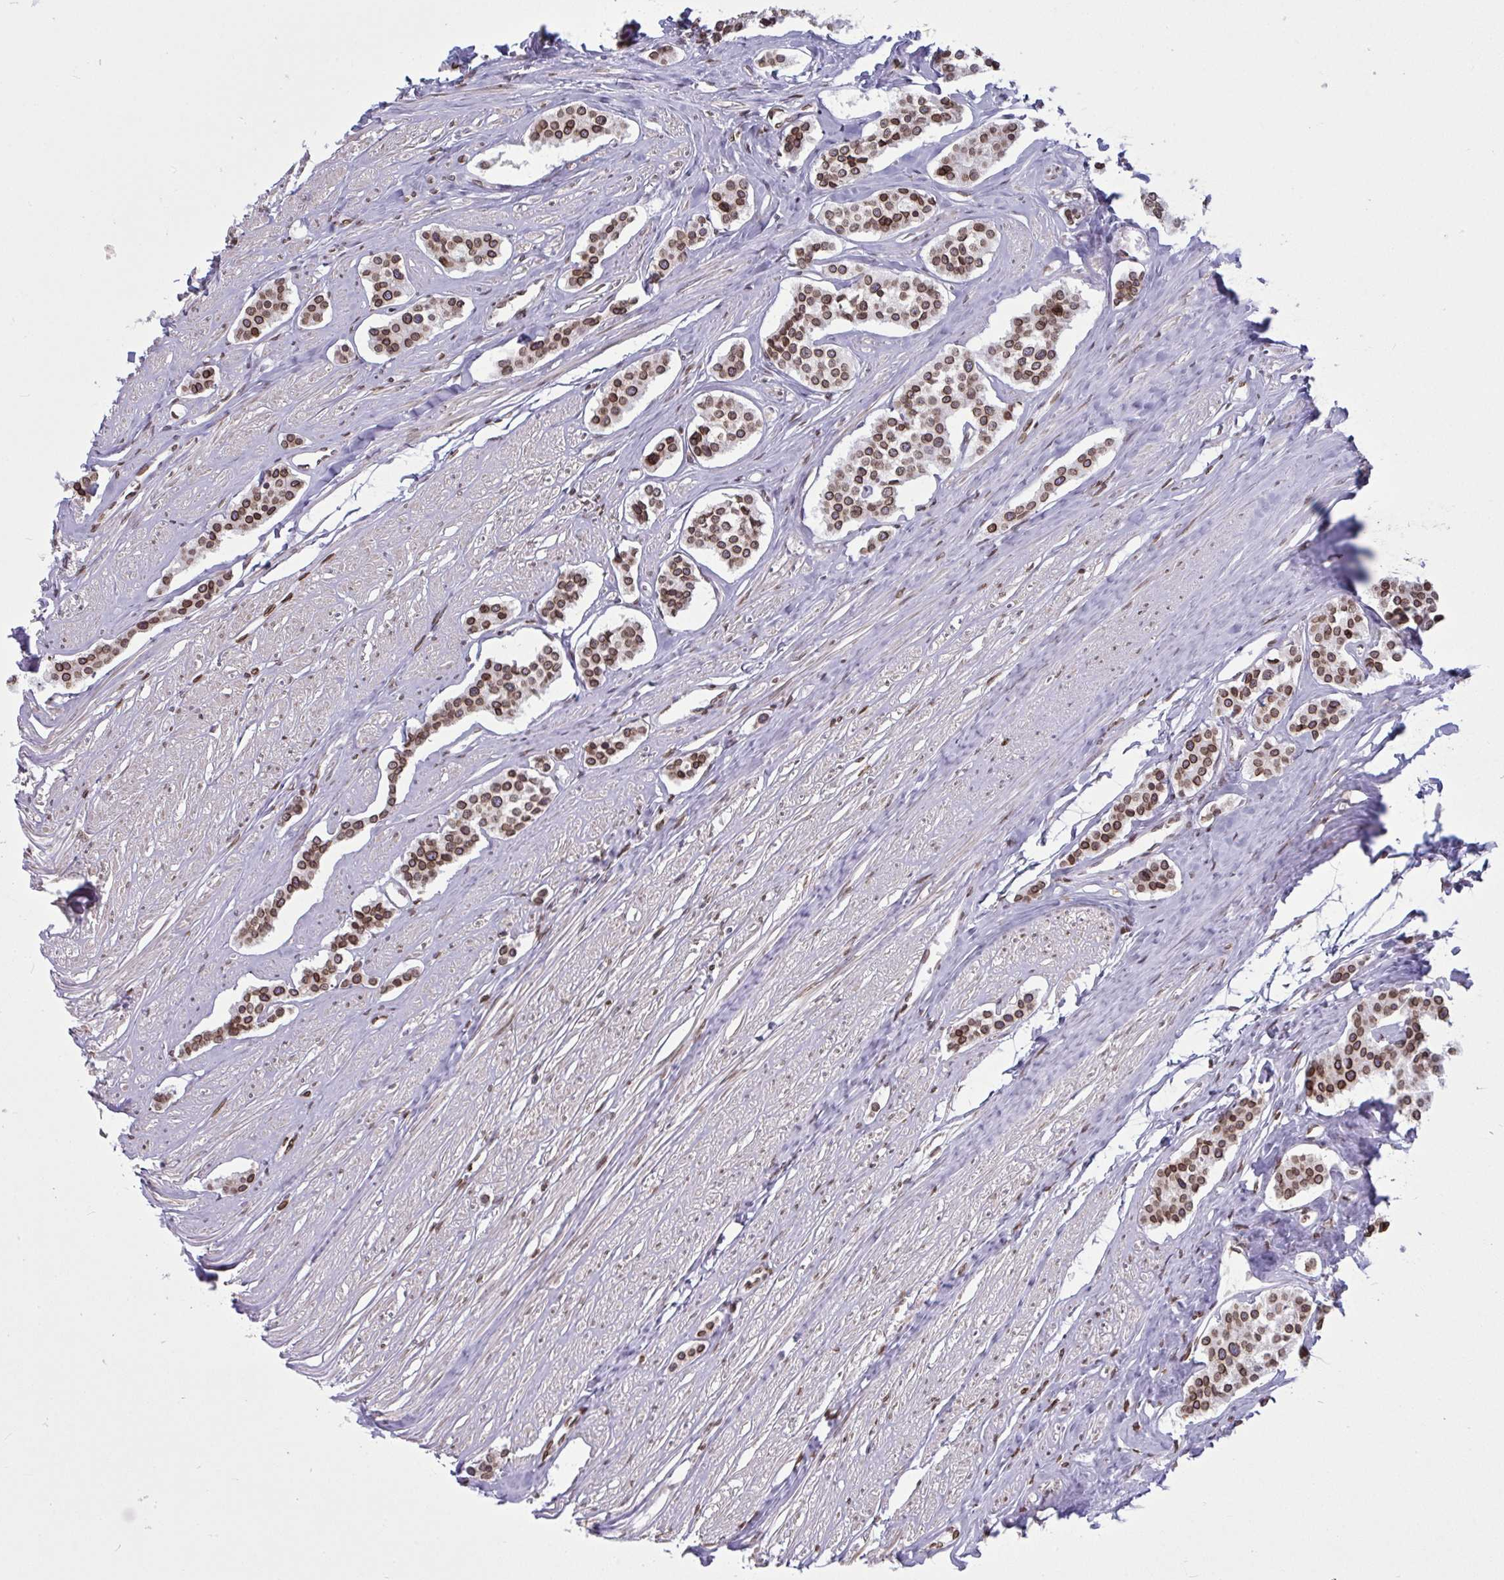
{"staining": {"intensity": "moderate", "quantity": ">75%", "location": "cytoplasmic/membranous,nuclear"}, "tissue": "carcinoid", "cell_type": "Tumor cells", "image_type": "cancer", "snomed": [{"axis": "morphology", "description": "Carcinoid, malignant, NOS"}, {"axis": "topography", "description": "Small intestine"}], "caption": "Immunohistochemistry (DAB) staining of human malignant carcinoid exhibits moderate cytoplasmic/membranous and nuclear protein positivity in about >75% of tumor cells. The staining was performed using DAB to visualize the protein expression in brown, while the nuclei were stained in blue with hematoxylin (Magnification: 20x).", "gene": "LMNB2", "patient": {"sex": "male", "age": 60}}